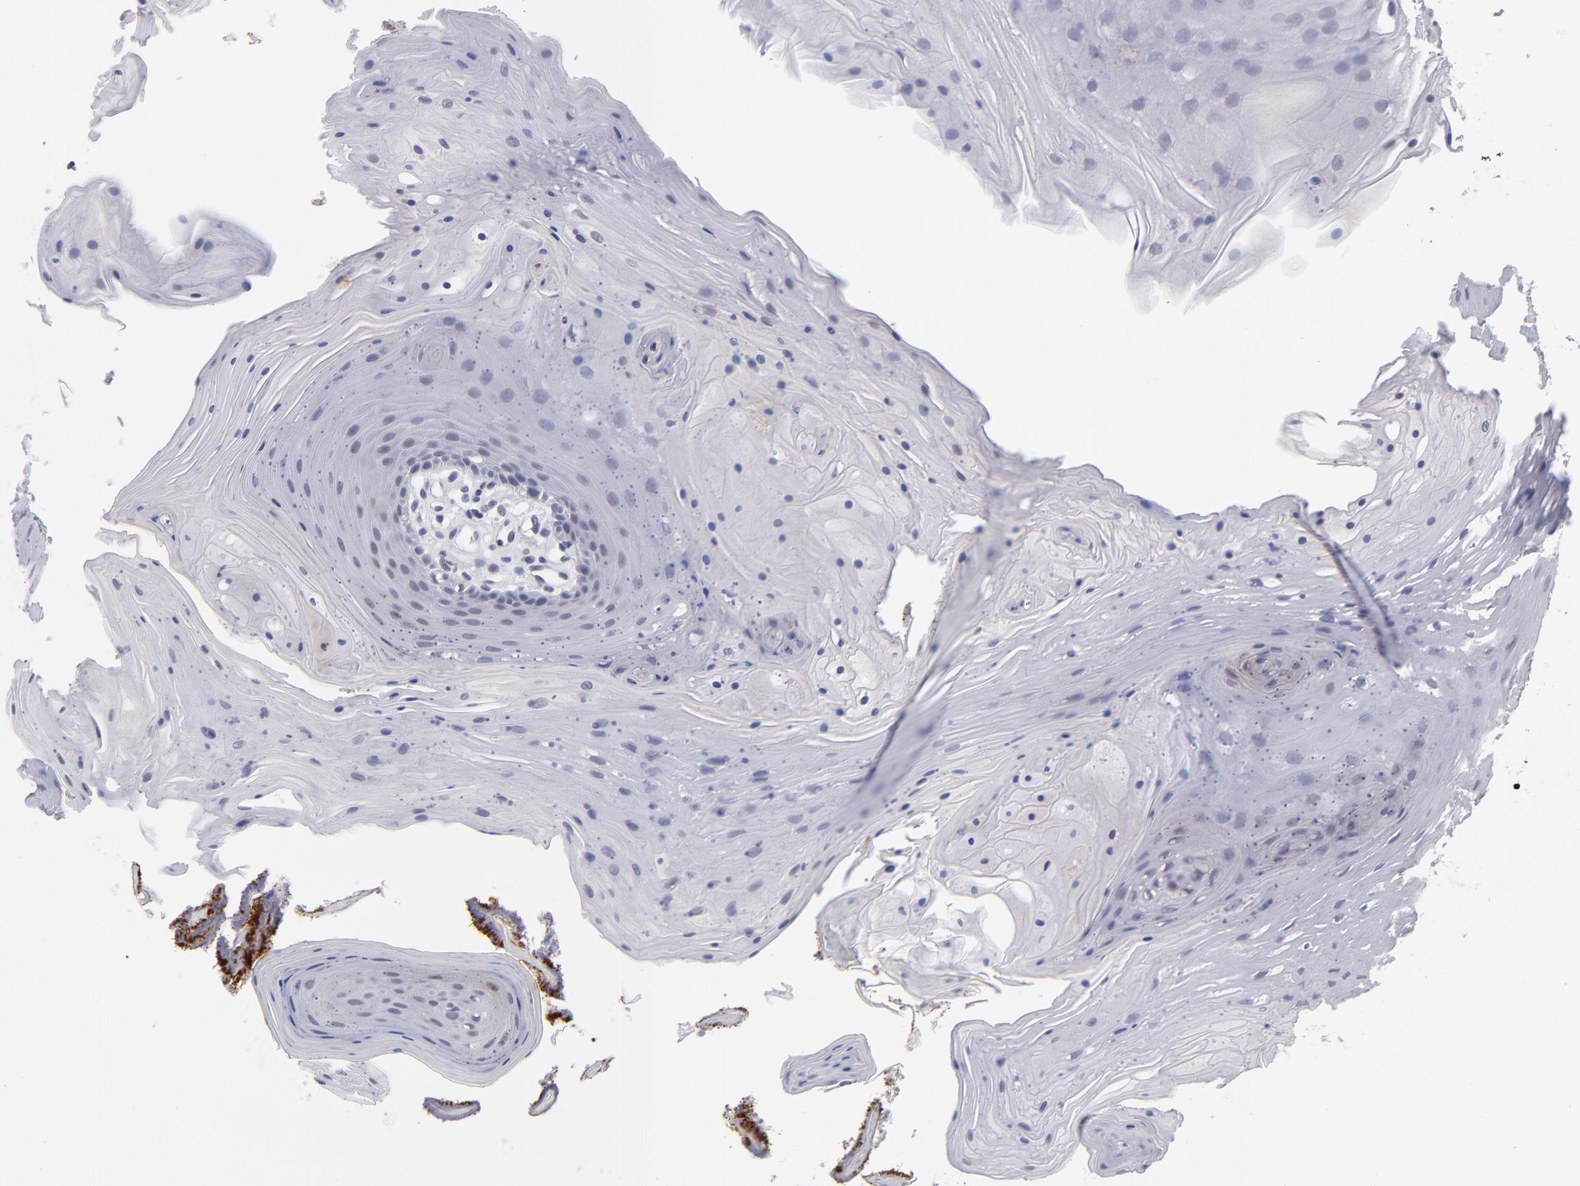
{"staining": {"intensity": "negative", "quantity": "none", "location": "none"}, "tissue": "oral mucosa", "cell_type": "Squamous epithelial cells", "image_type": "normal", "snomed": [{"axis": "morphology", "description": "Normal tissue, NOS"}, {"axis": "topography", "description": "Oral tissue"}], "caption": "This is an IHC histopathology image of benign oral mucosa. There is no expression in squamous epithelial cells.", "gene": "TEX11", "patient": {"sex": "male", "age": 62}}